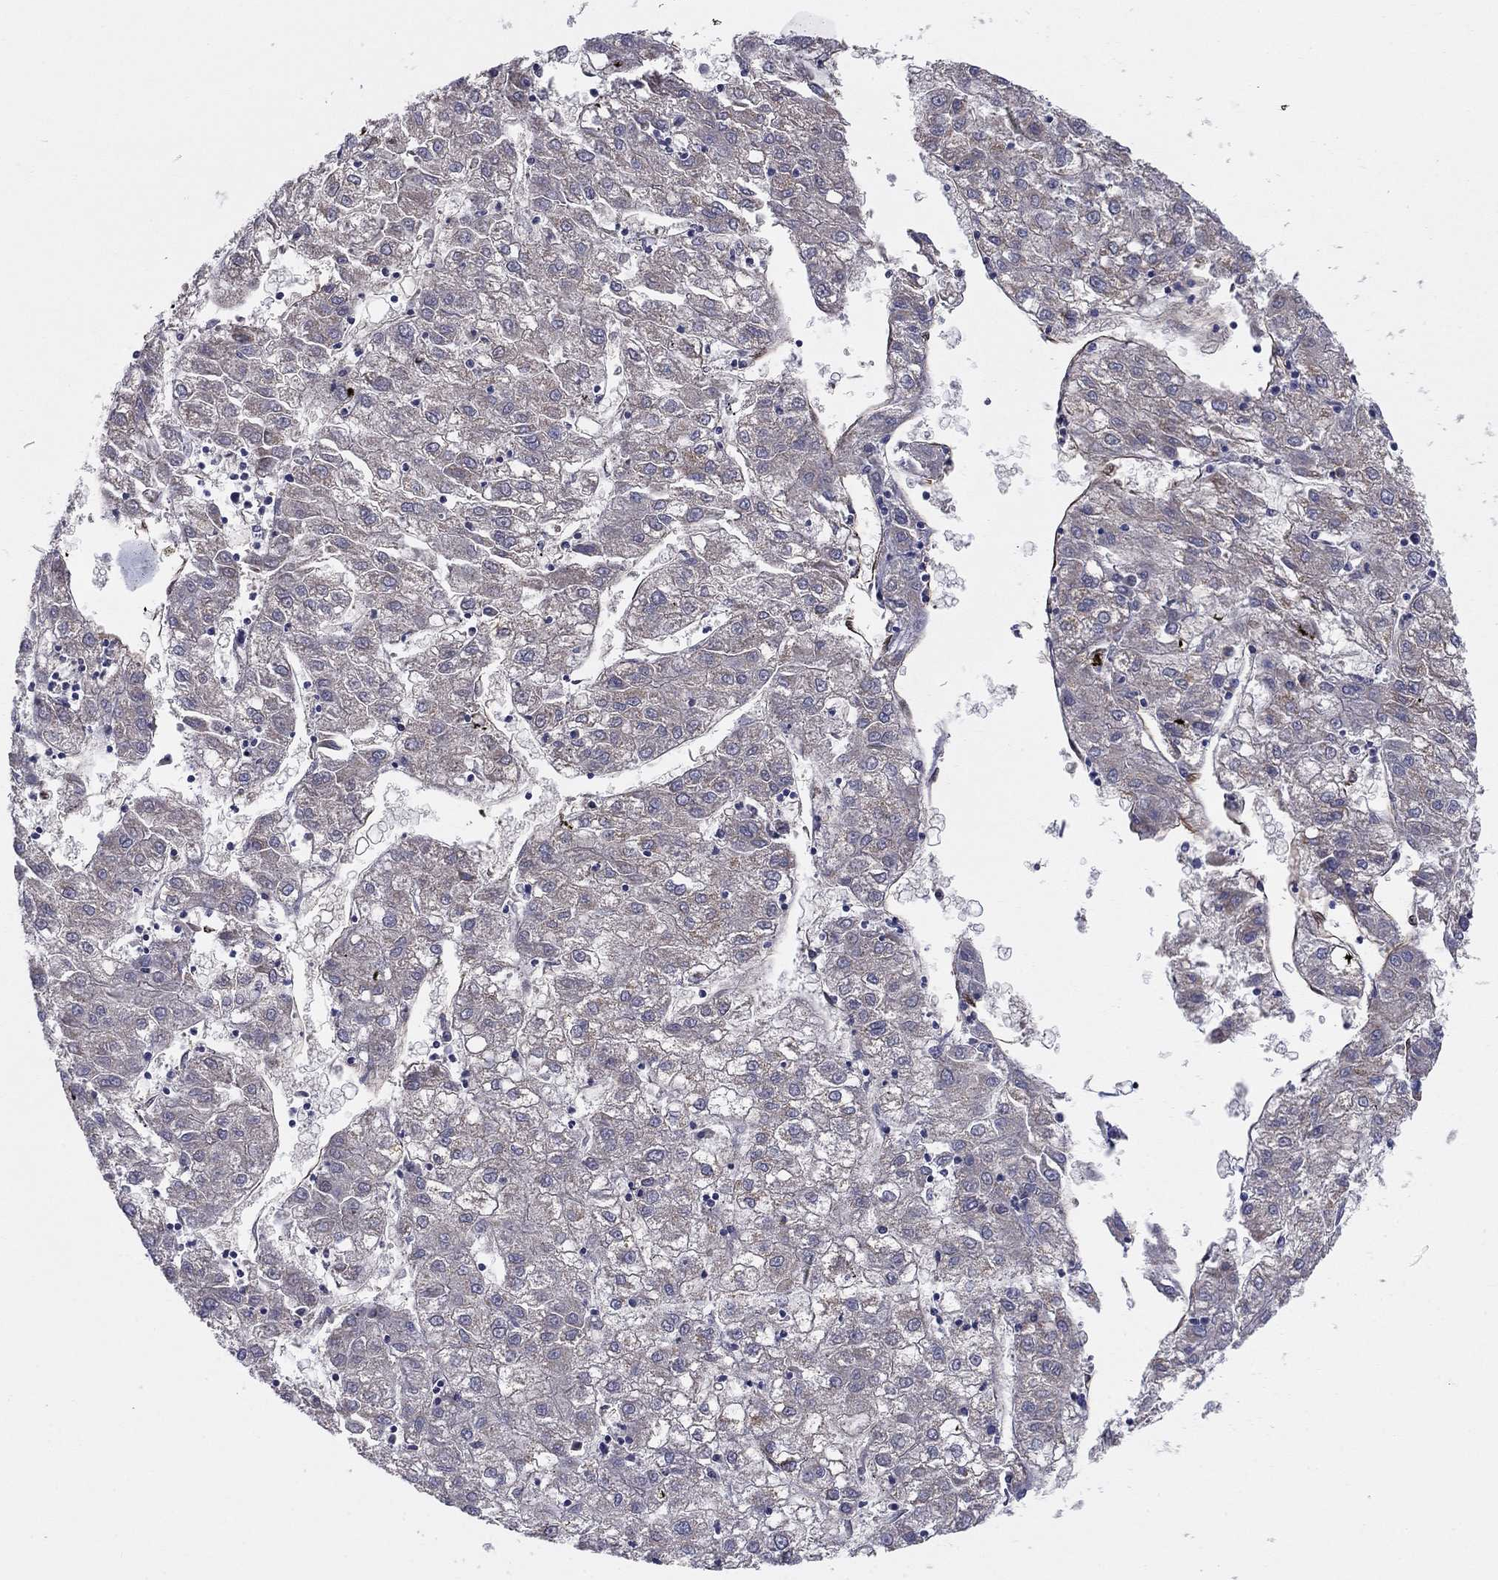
{"staining": {"intensity": "negative", "quantity": "none", "location": "none"}, "tissue": "liver cancer", "cell_type": "Tumor cells", "image_type": "cancer", "snomed": [{"axis": "morphology", "description": "Carcinoma, Hepatocellular, NOS"}, {"axis": "topography", "description": "Liver"}], "caption": "Protein analysis of liver hepatocellular carcinoma exhibits no significant positivity in tumor cells.", "gene": "EMP2", "patient": {"sex": "male", "age": 72}}